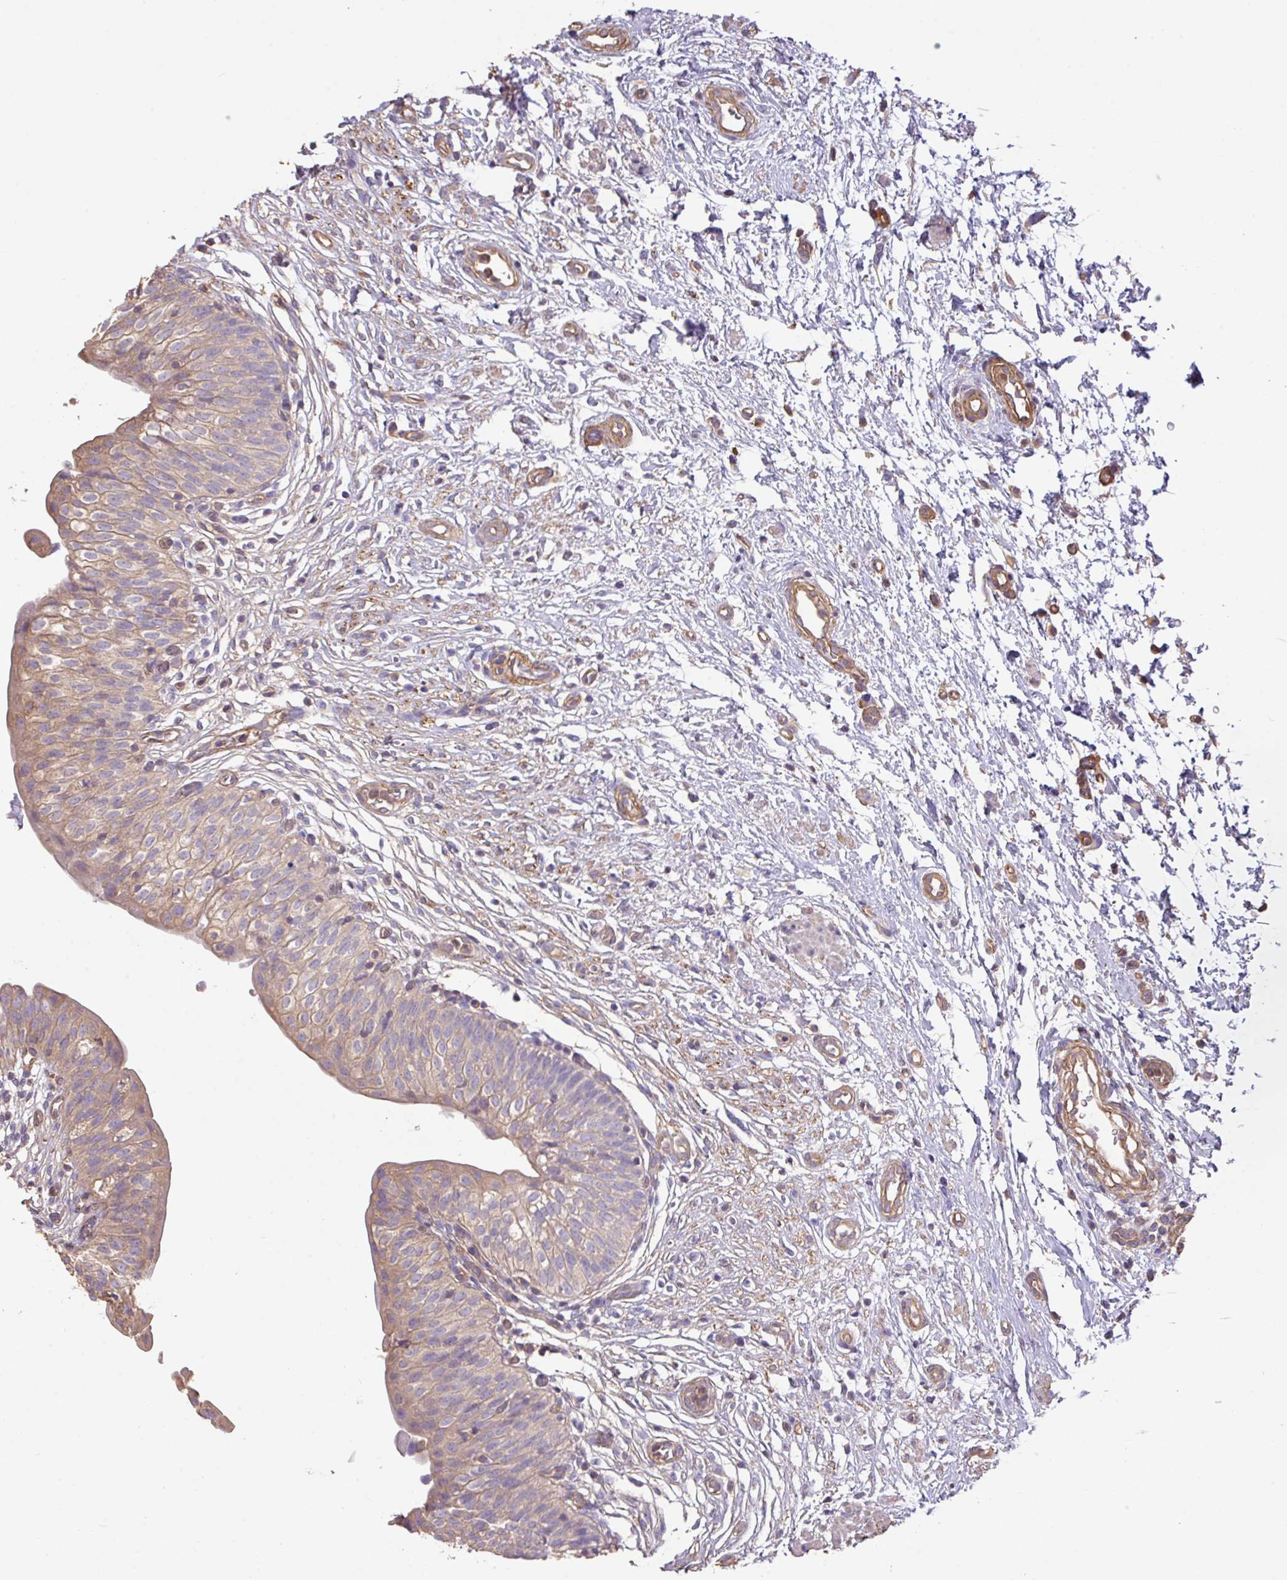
{"staining": {"intensity": "weak", "quantity": ">75%", "location": "cytoplasmic/membranous"}, "tissue": "urinary bladder", "cell_type": "Urothelial cells", "image_type": "normal", "snomed": [{"axis": "morphology", "description": "Normal tissue, NOS"}, {"axis": "topography", "description": "Urinary bladder"}], "caption": "Immunohistochemistry (IHC) (DAB) staining of benign human urinary bladder displays weak cytoplasmic/membranous protein expression in approximately >75% of urothelial cells. The staining is performed using DAB brown chromogen to label protein expression. The nuclei are counter-stained blue using hematoxylin.", "gene": "CALML4", "patient": {"sex": "male", "age": 55}}